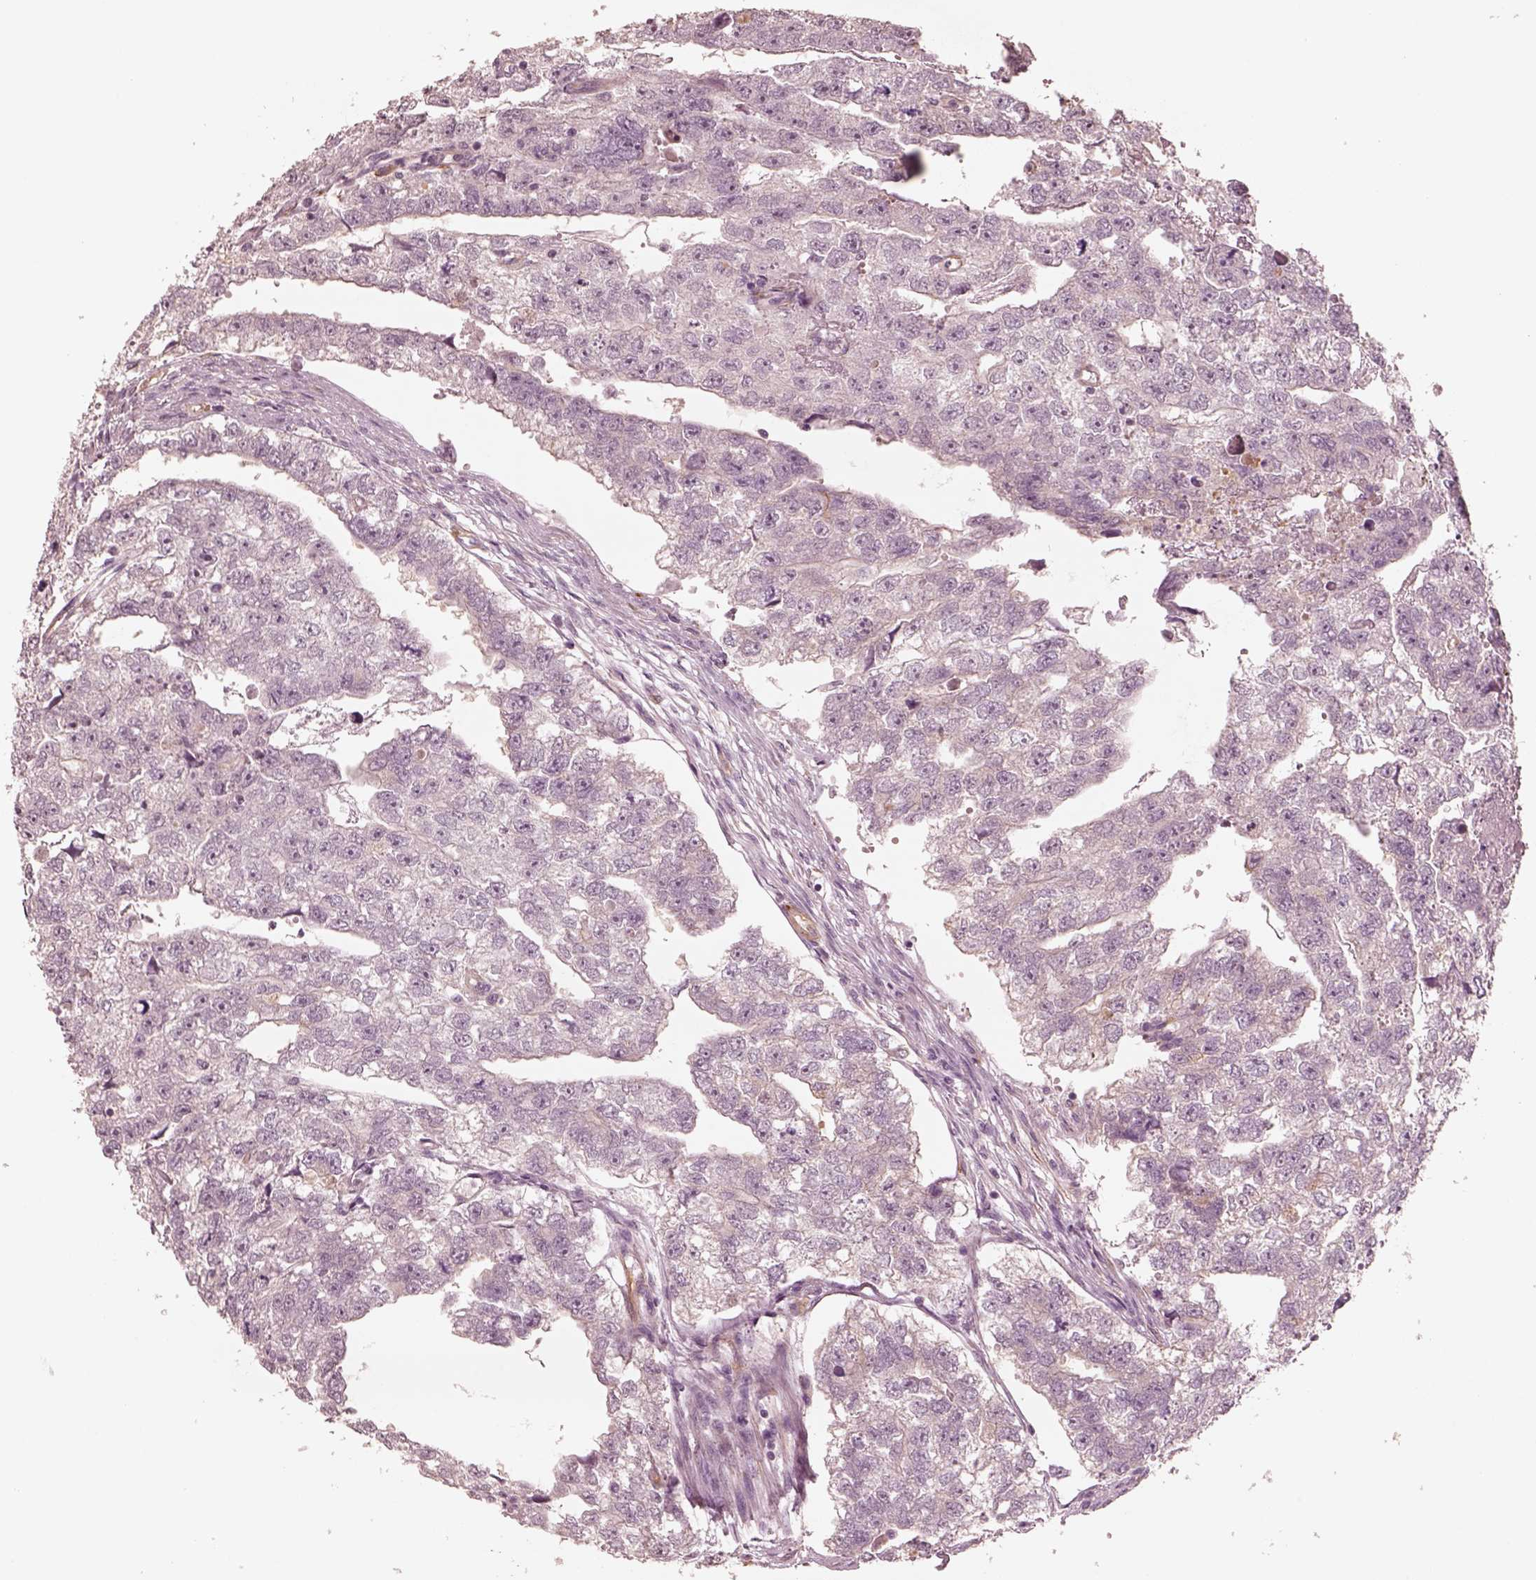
{"staining": {"intensity": "negative", "quantity": "none", "location": "none"}, "tissue": "testis cancer", "cell_type": "Tumor cells", "image_type": "cancer", "snomed": [{"axis": "morphology", "description": "Carcinoma, Embryonal, NOS"}, {"axis": "morphology", "description": "Teratoma, malignant, NOS"}, {"axis": "topography", "description": "Testis"}], "caption": "Immunohistochemistry (IHC) micrograph of neoplastic tissue: testis cancer (embryonal carcinoma) stained with DAB reveals no significant protein staining in tumor cells.", "gene": "DNAAF9", "patient": {"sex": "male", "age": 44}}